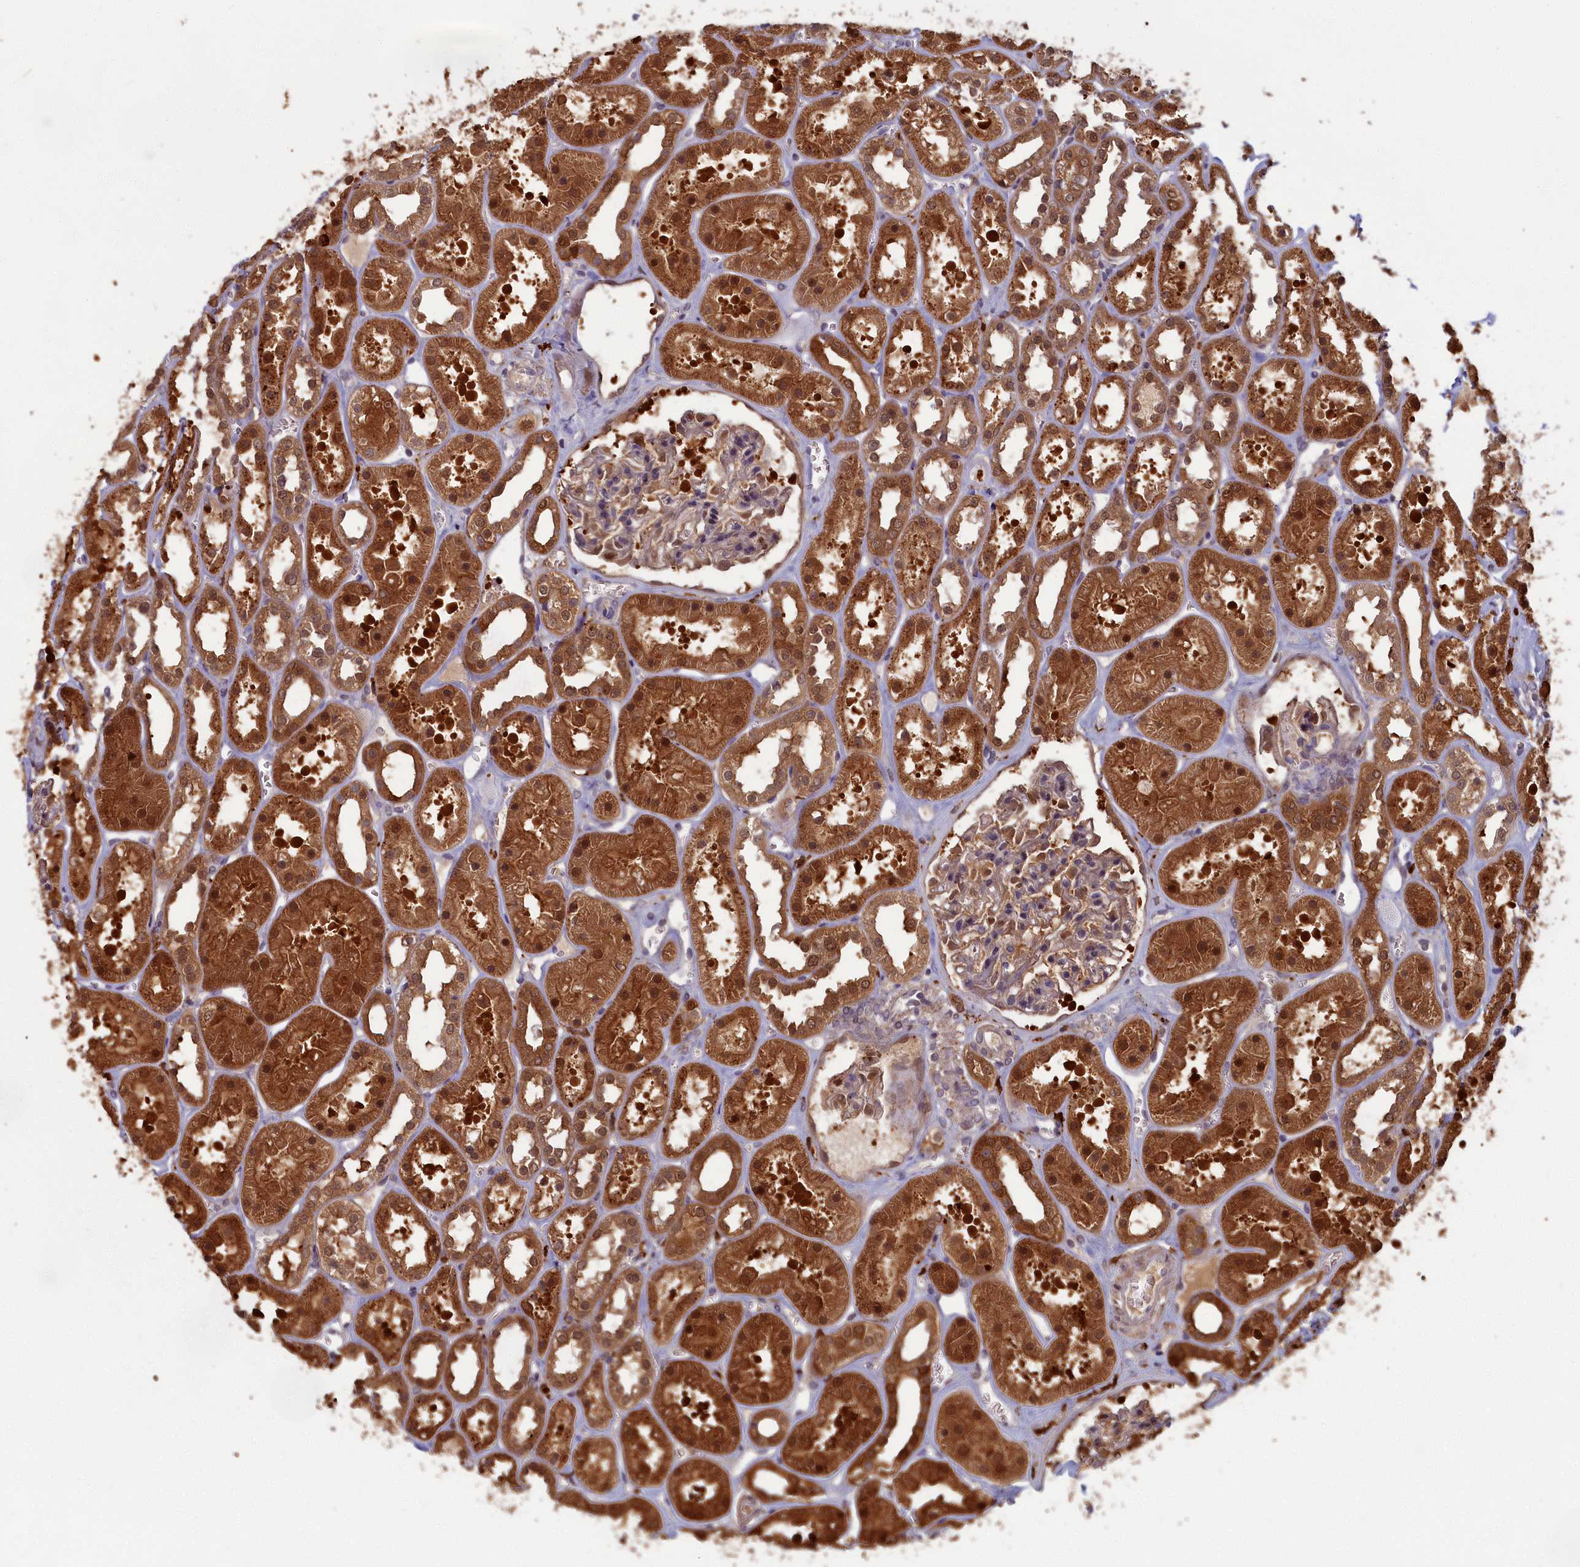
{"staining": {"intensity": "moderate", "quantity": "25%-75%", "location": "cytoplasmic/membranous,nuclear"}, "tissue": "kidney", "cell_type": "Cells in glomeruli", "image_type": "normal", "snomed": [{"axis": "morphology", "description": "Normal tissue, NOS"}, {"axis": "topography", "description": "Kidney"}], "caption": "DAB immunohistochemical staining of unremarkable kidney reveals moderate cytoplasmic/membranous,nuclear protein expression in about 25%-75% of cells in glomeruli. (Stains: DAB in brown, nuclei in blue, Microscopy: brightfield microscopy at high magnification).", "gene": "BLVRB", "patient": {"sex": "female", "age": 41}}